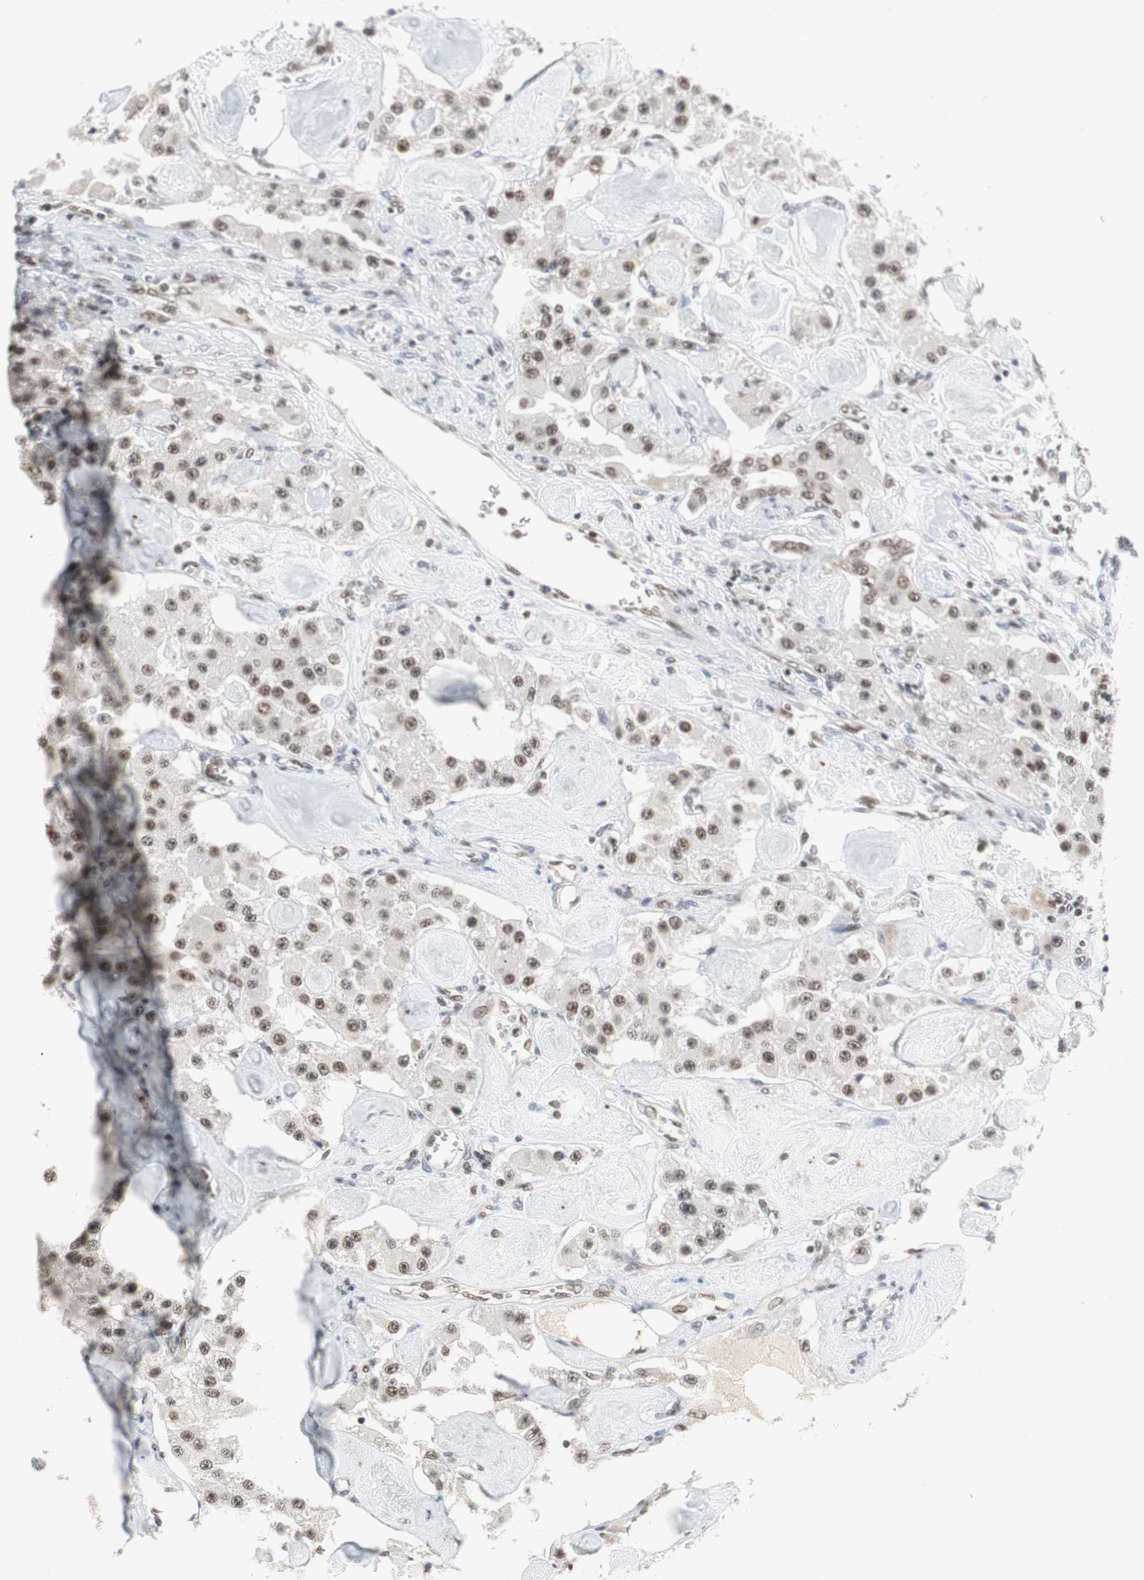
{"staining": {"intensity": "moderate", "quantity": ">75%", "location": "nuclear"}, "tissue": "carcinoid", "cell_type": "Tumor cells", "image_type": "cancer", "snomed": [{"axis": "morphology", "description": "Carcinoid, malignant, NOS"}, {"axis": "topography", "description": "Pancreas"}], "caption": "Protein staining demonstrates moderate nuclear positivity in approximately >75% of tumor cells in carcinoid. The staining was performed using DAB (3,3'-diaminobenzidine) to visualize the protein expression in brown, while the nuclei were stained in blue with hematoxylin (Magnification: 20x).", "gene": "RTF1", "patient": {"sex": "male", "age": 41}}